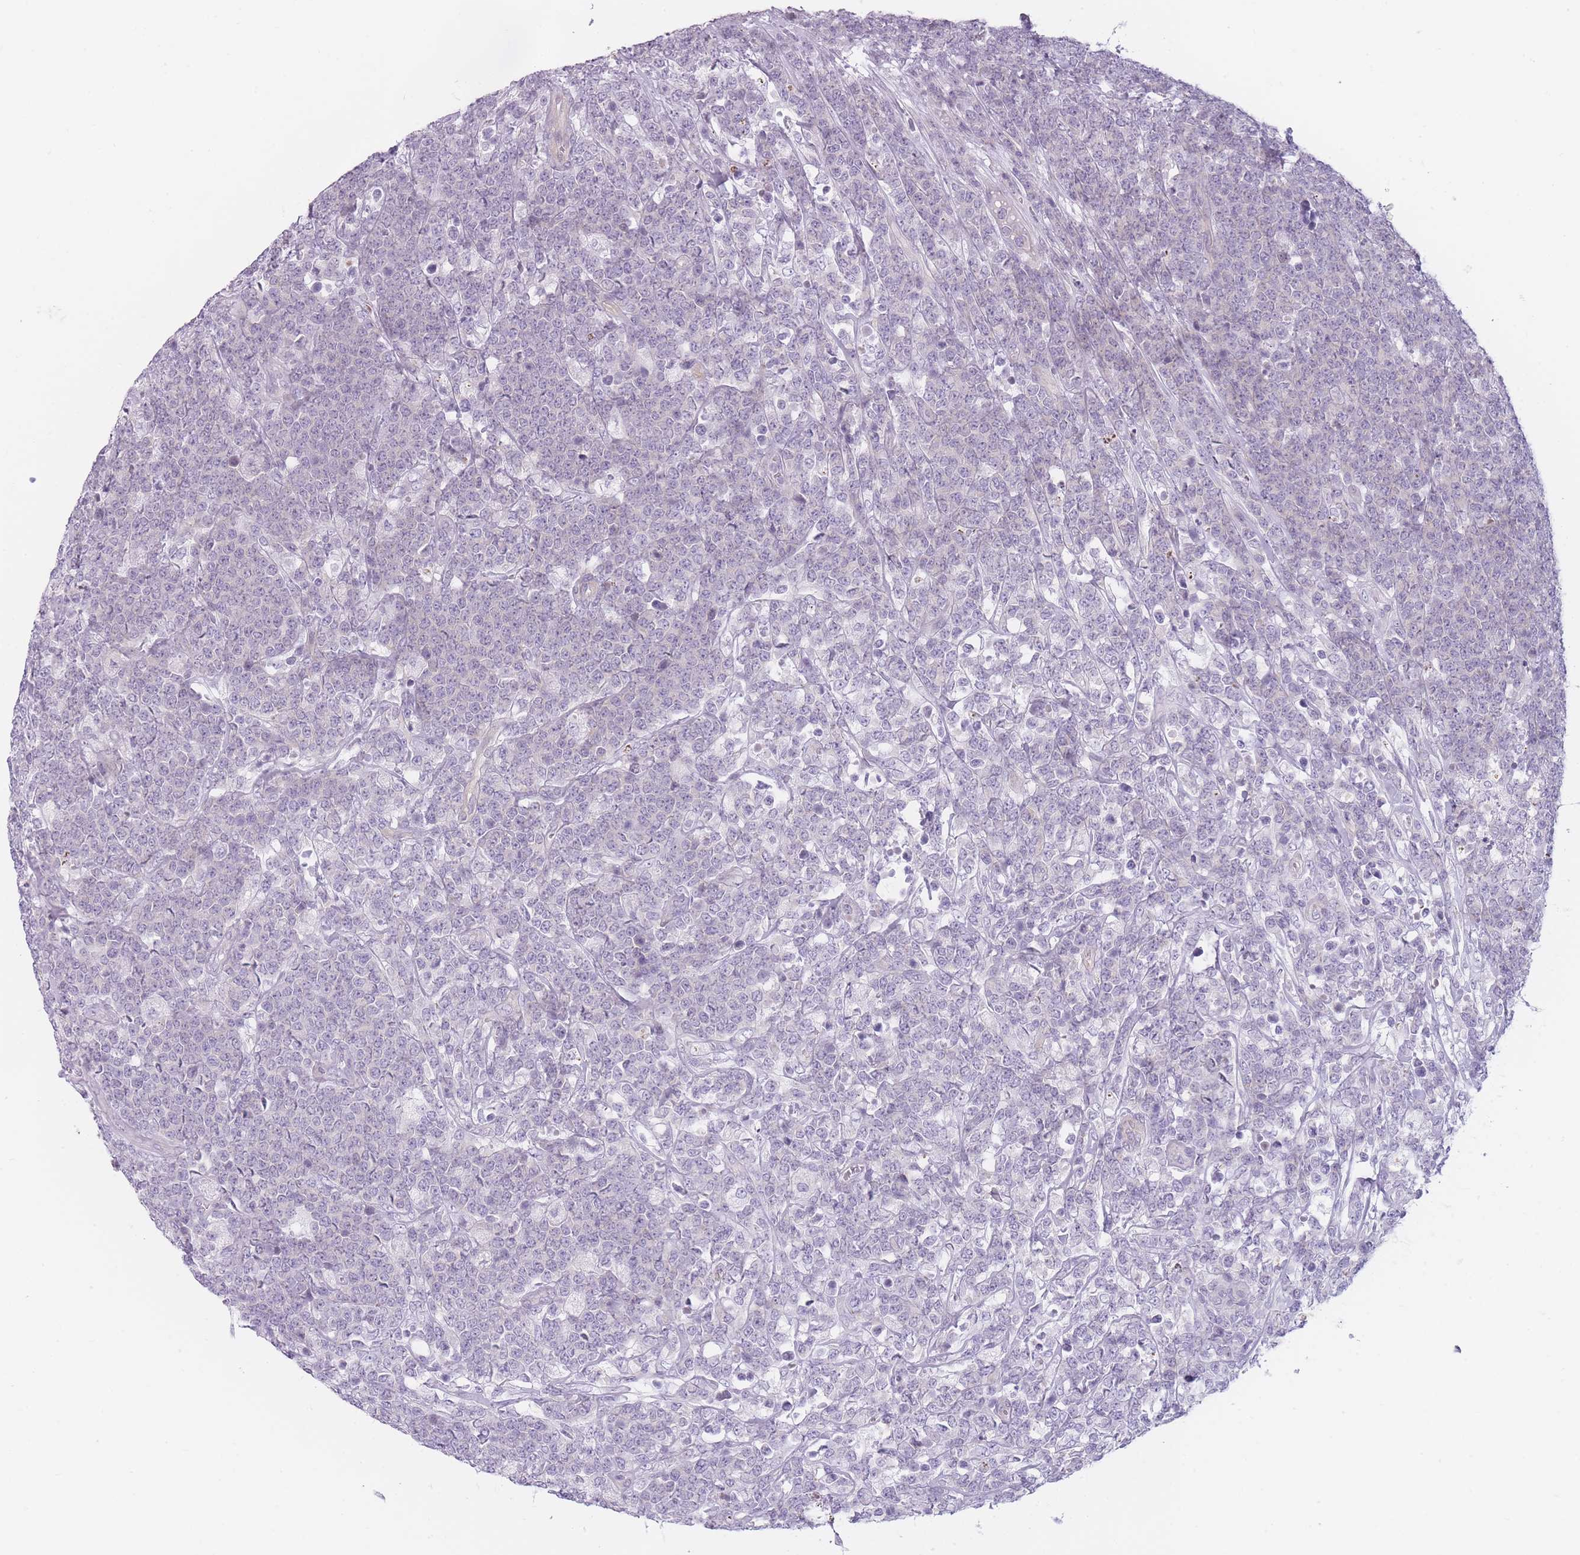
{"staining": {"intensity": "negative", "quantity": "none", "location": "none"}, "tissue": "lymphoma", "cell_type": "Tumor cells", "image_type": "cancer", "snomed": [{"axis": "morphology", "description": "Malignant lymphoma, non-Hodgkin's type, High grade"}, {"axis": "topography", "description": "Small intestine"}], "caption": "Lymphoma was stained to show a protein in brown. There is no significant staining in tumor cells.", "gene": "GGT1", "patient": {"sex": "male", "age": 8}}